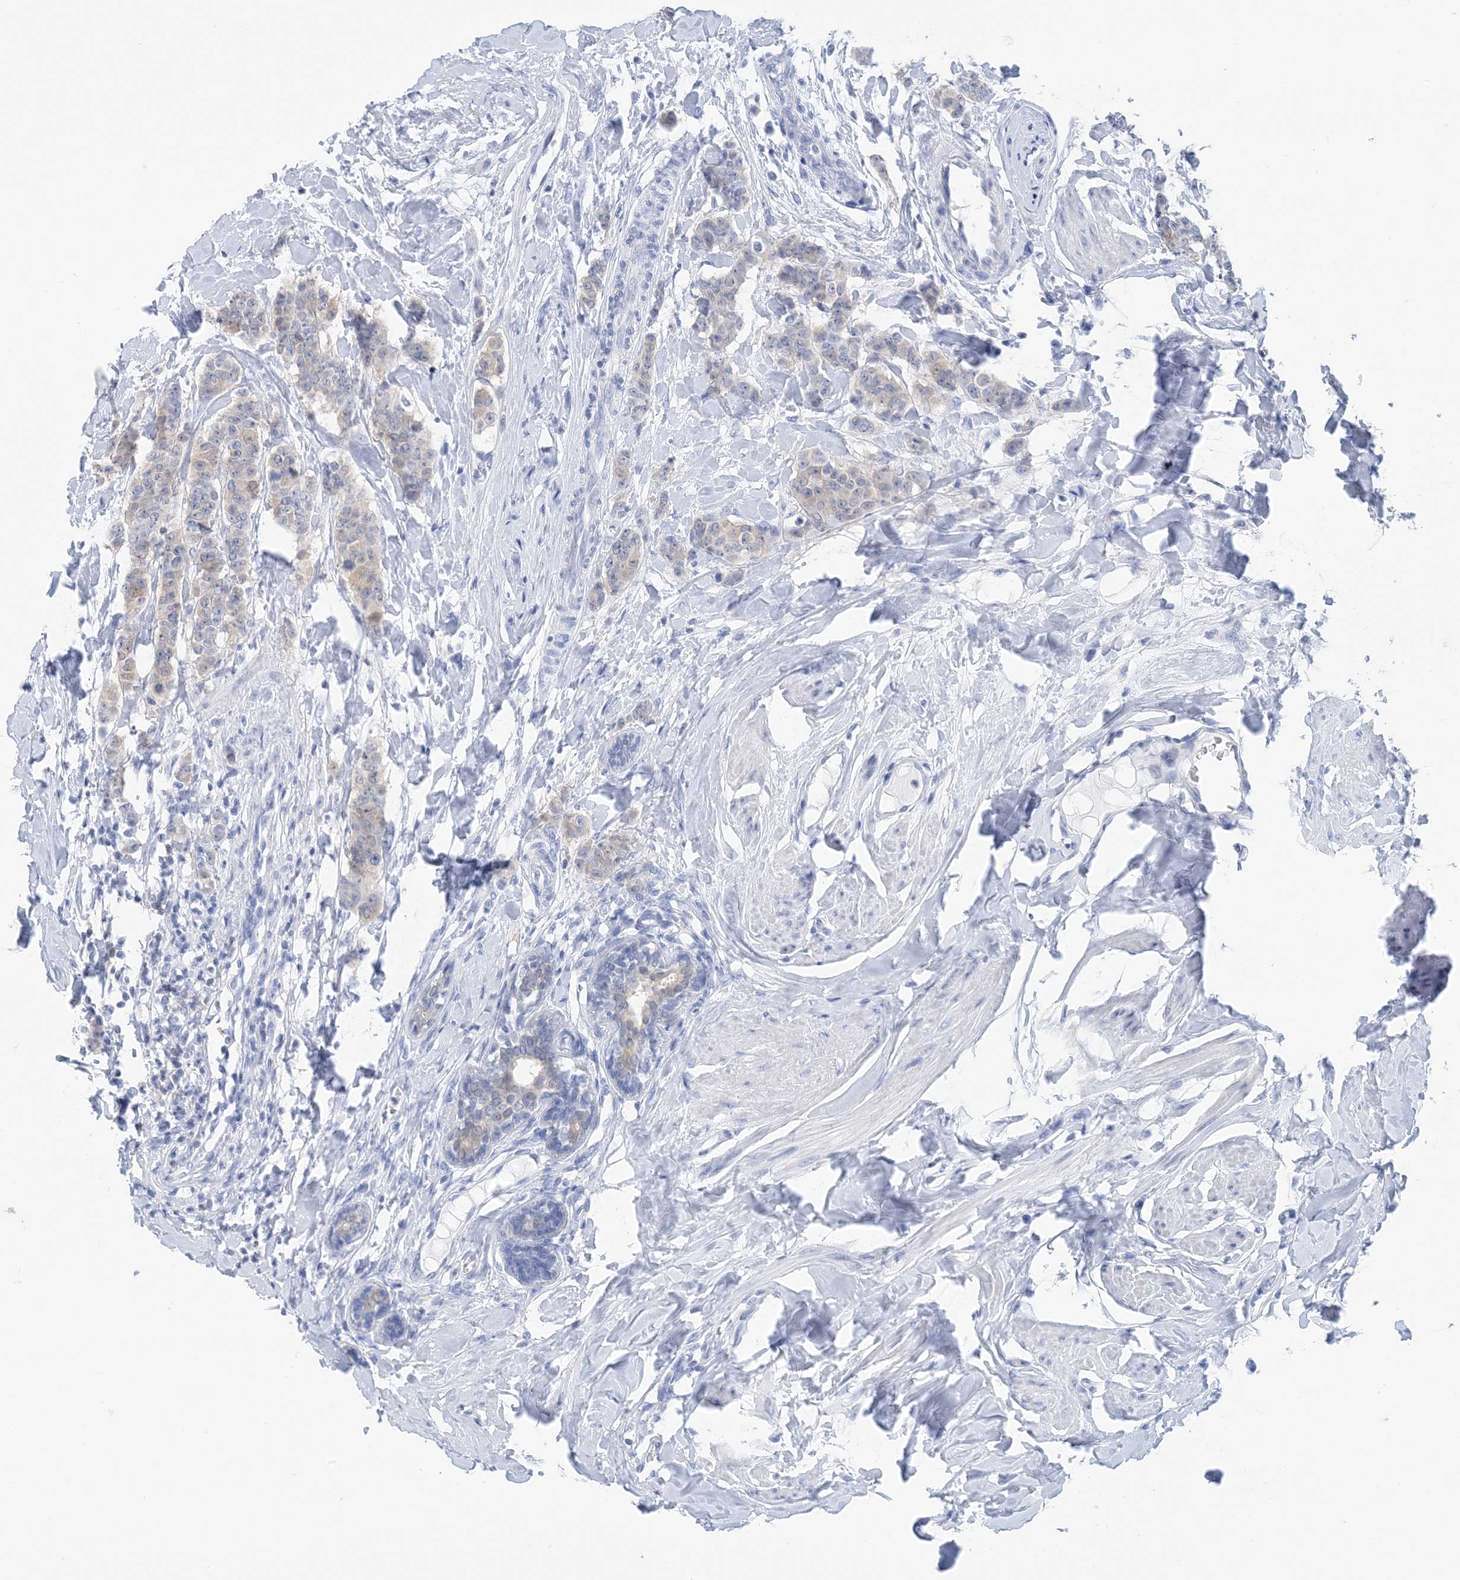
{"staining": {"intensity": "negative", "quantity": "none", "location": "none"}, "tissue": "breast cancer", "cell_type": "Tumor cells", "image_type": "cancer", "snomed": [{"axis": "morphology", "description": "Duct carcinoma"}, {"axis": "topography", "description": "Breast"}], "caption": "This is an immunohistochemistry (IHC) micrograph of human breast cancer. There is no expression in tumor cells.", "gene": "SH3YL1", "patient": {"sex": "female", "age": 40}}